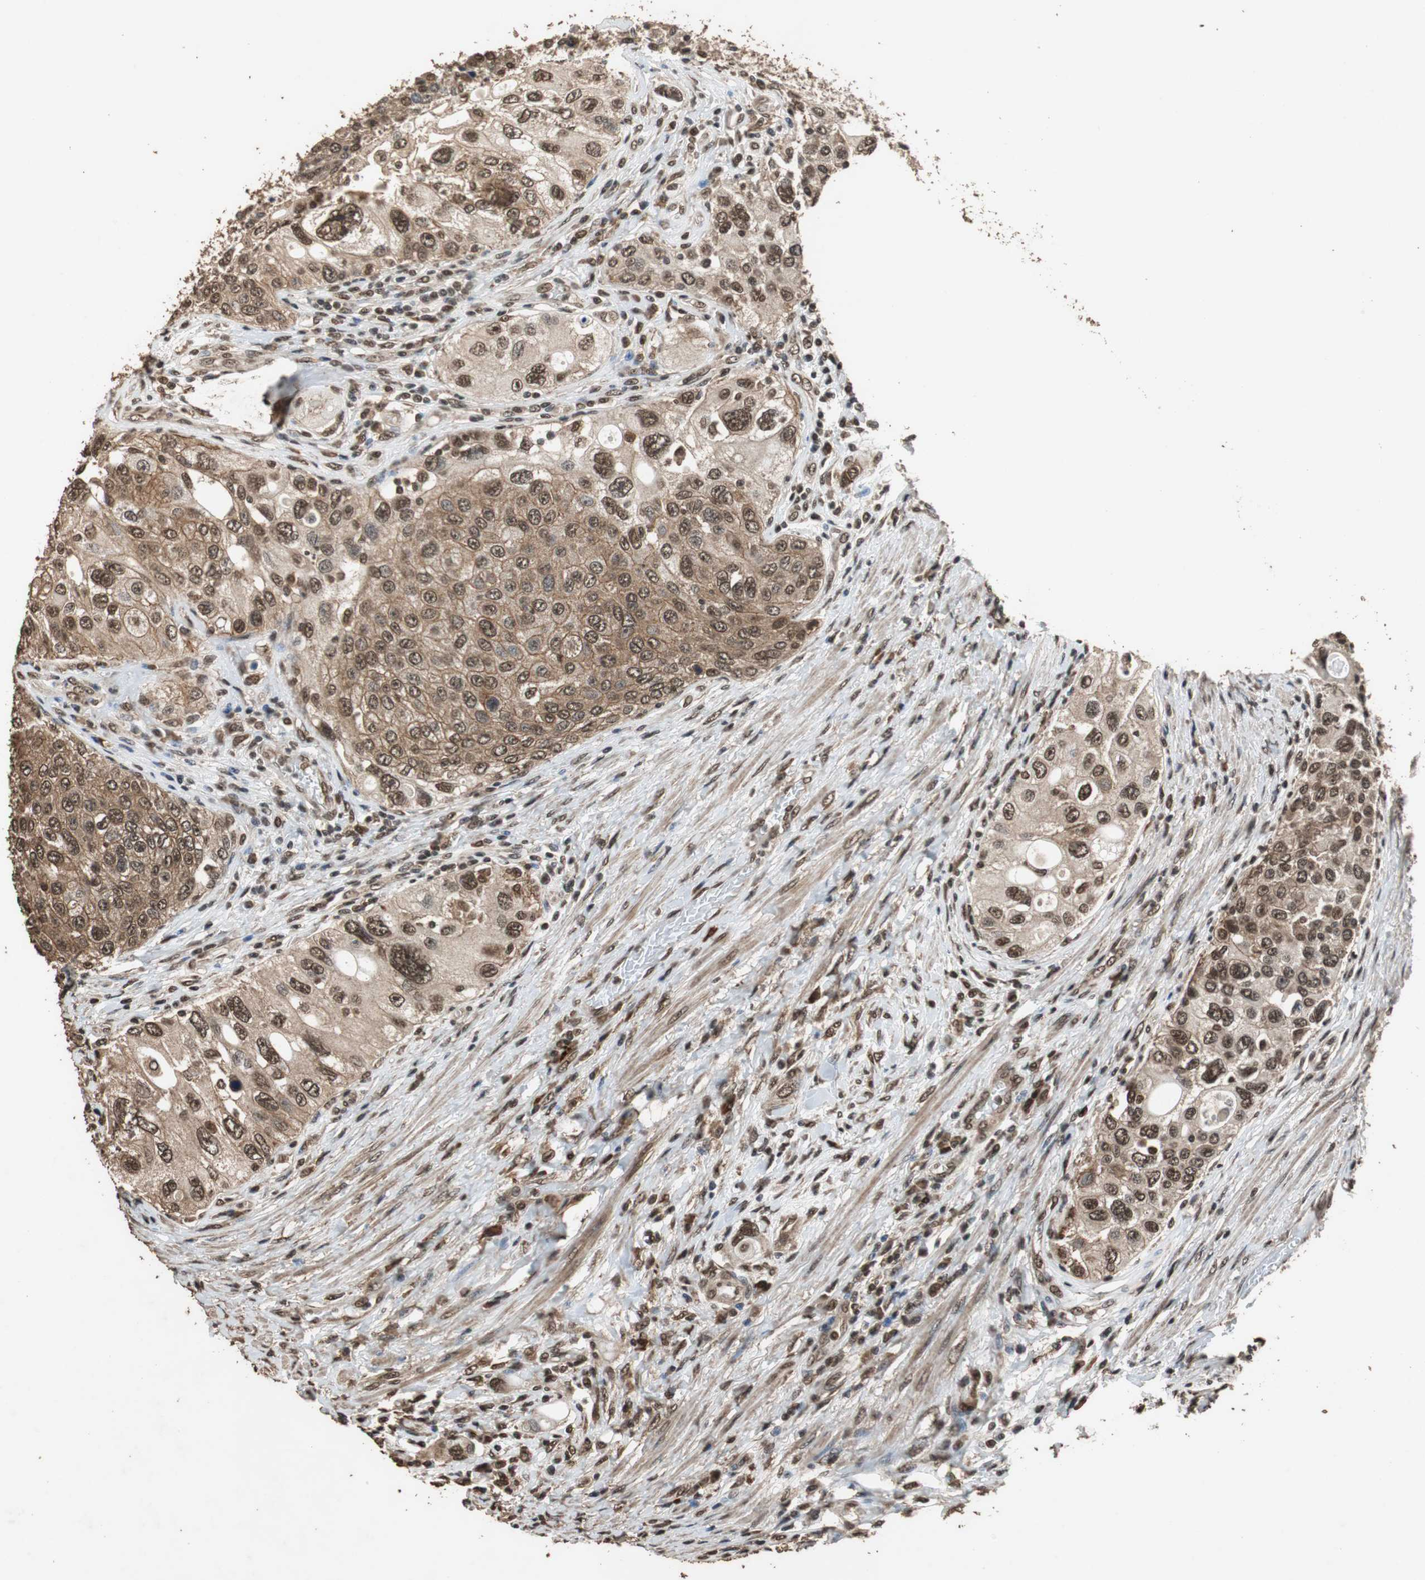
{"staining": {"intensity": "strong", "quantity": ">75%", "location": "cytoplasmic/membranous,nuclear"}, "tissue": "urothelial cancer", "cell_type": "Tumor cells", "image_type": "cancer", "snomed": [{"axis": "morphology", "description": "Urothelial carcinoma, High grade"}, {"axis": "topography", "description": "Urinary bladder"}], "caption": "The histopathology image demonstrates a brown stain indicating the presence of a protein in the cytoplasmic/membranous and nuclear of tumor cells in urothelial cancer.", "gene": "ZNF18", "patient": {"sex": "female", "age": 56}}